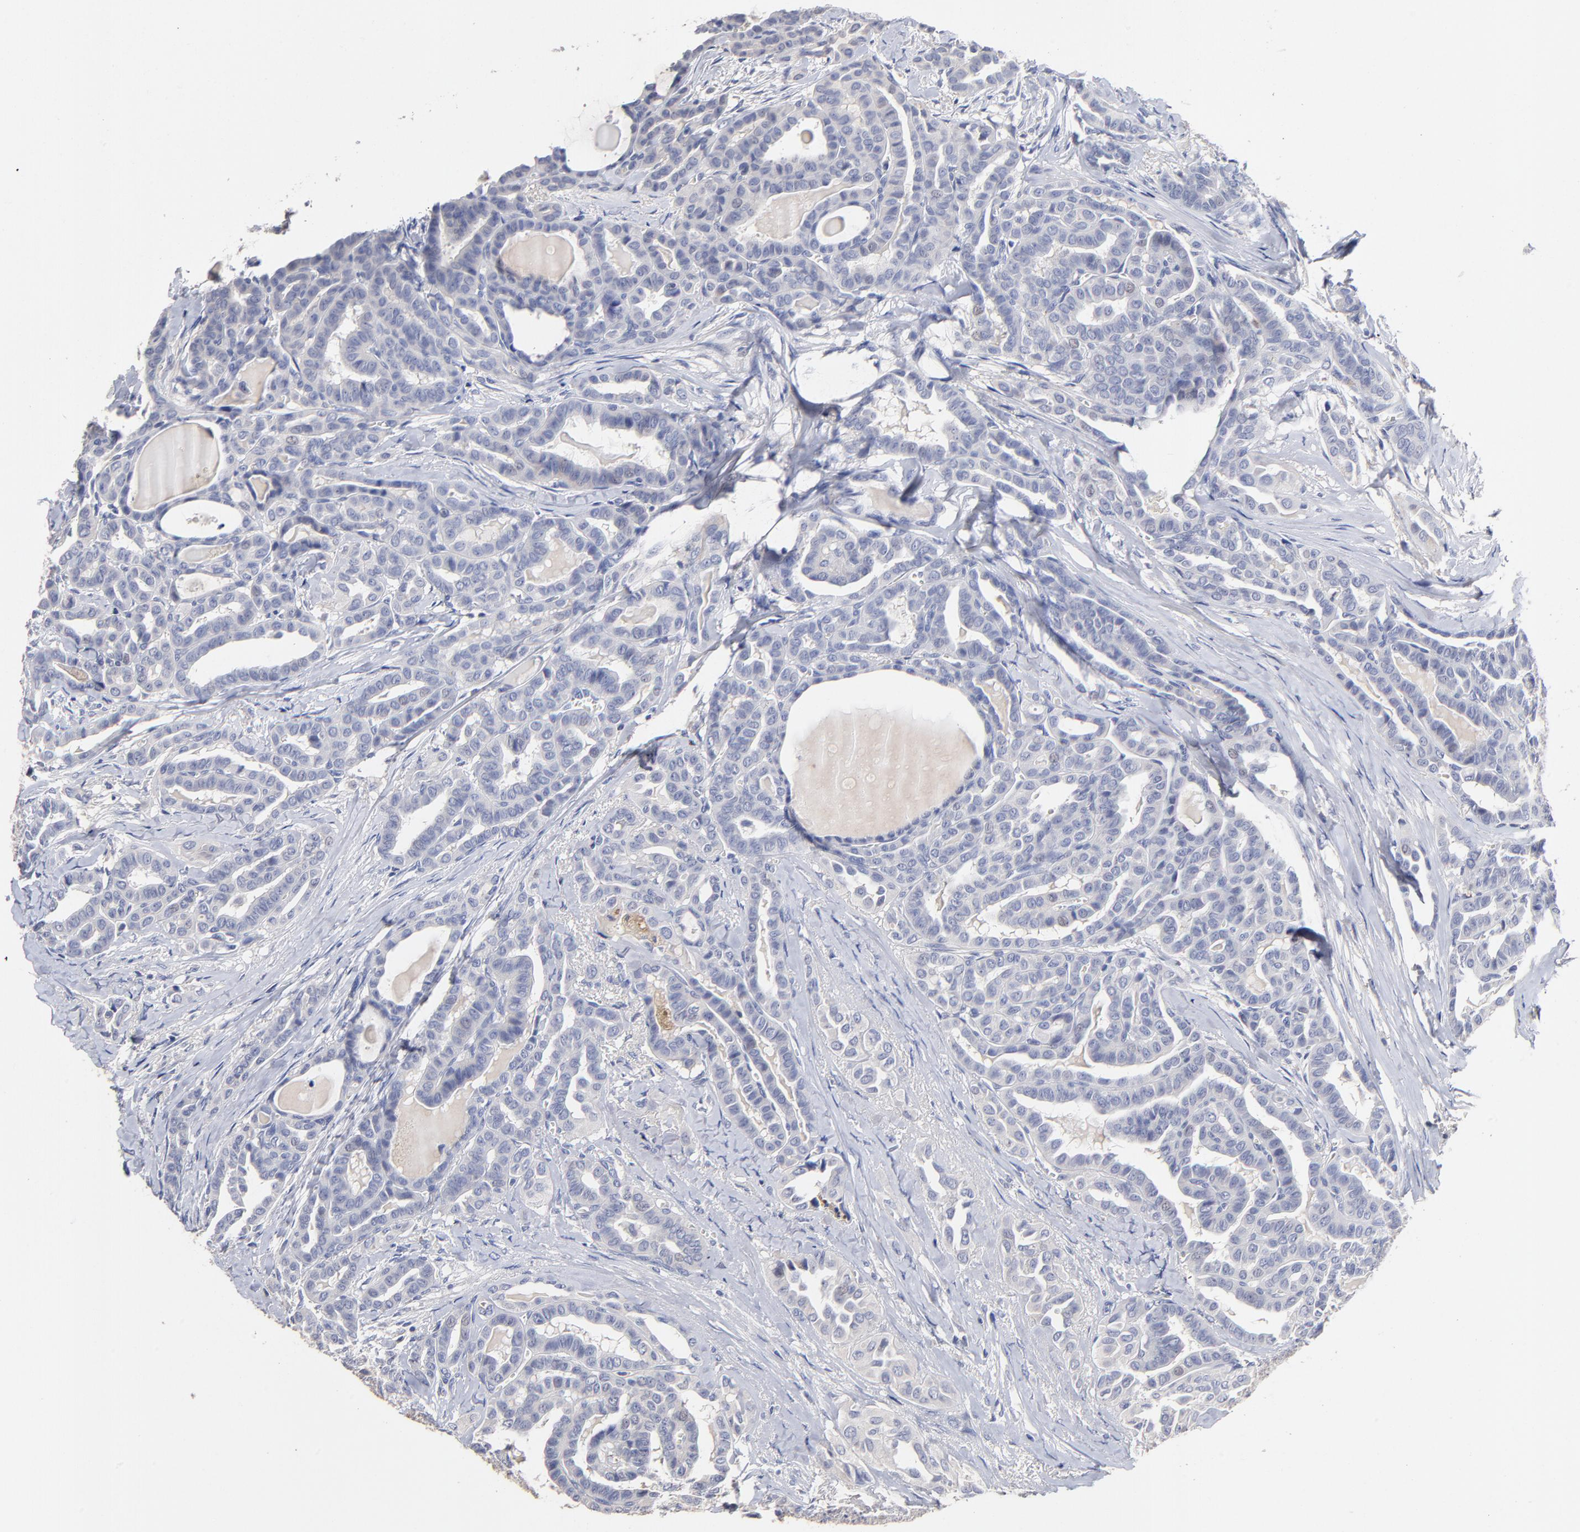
{"staining": {"intensity": "negative", "quantity": "none", "location": "none"}, "tissue": "thyroid cancer", "cell_type": "Tumor cells", "image_type": "cancer", "snomed": [{"axis": "morphology", "description": "Carcinoma, NOS"}, {"axis": "topography", "description": "Thyroid gland"}], "caption": "Immunohistochemical staining of thyroid cancer (carcinoma) reveals no significant expression in tumor cells.", "gene": "TRAT1", "patient": {"sex": "female", "age": 91}}